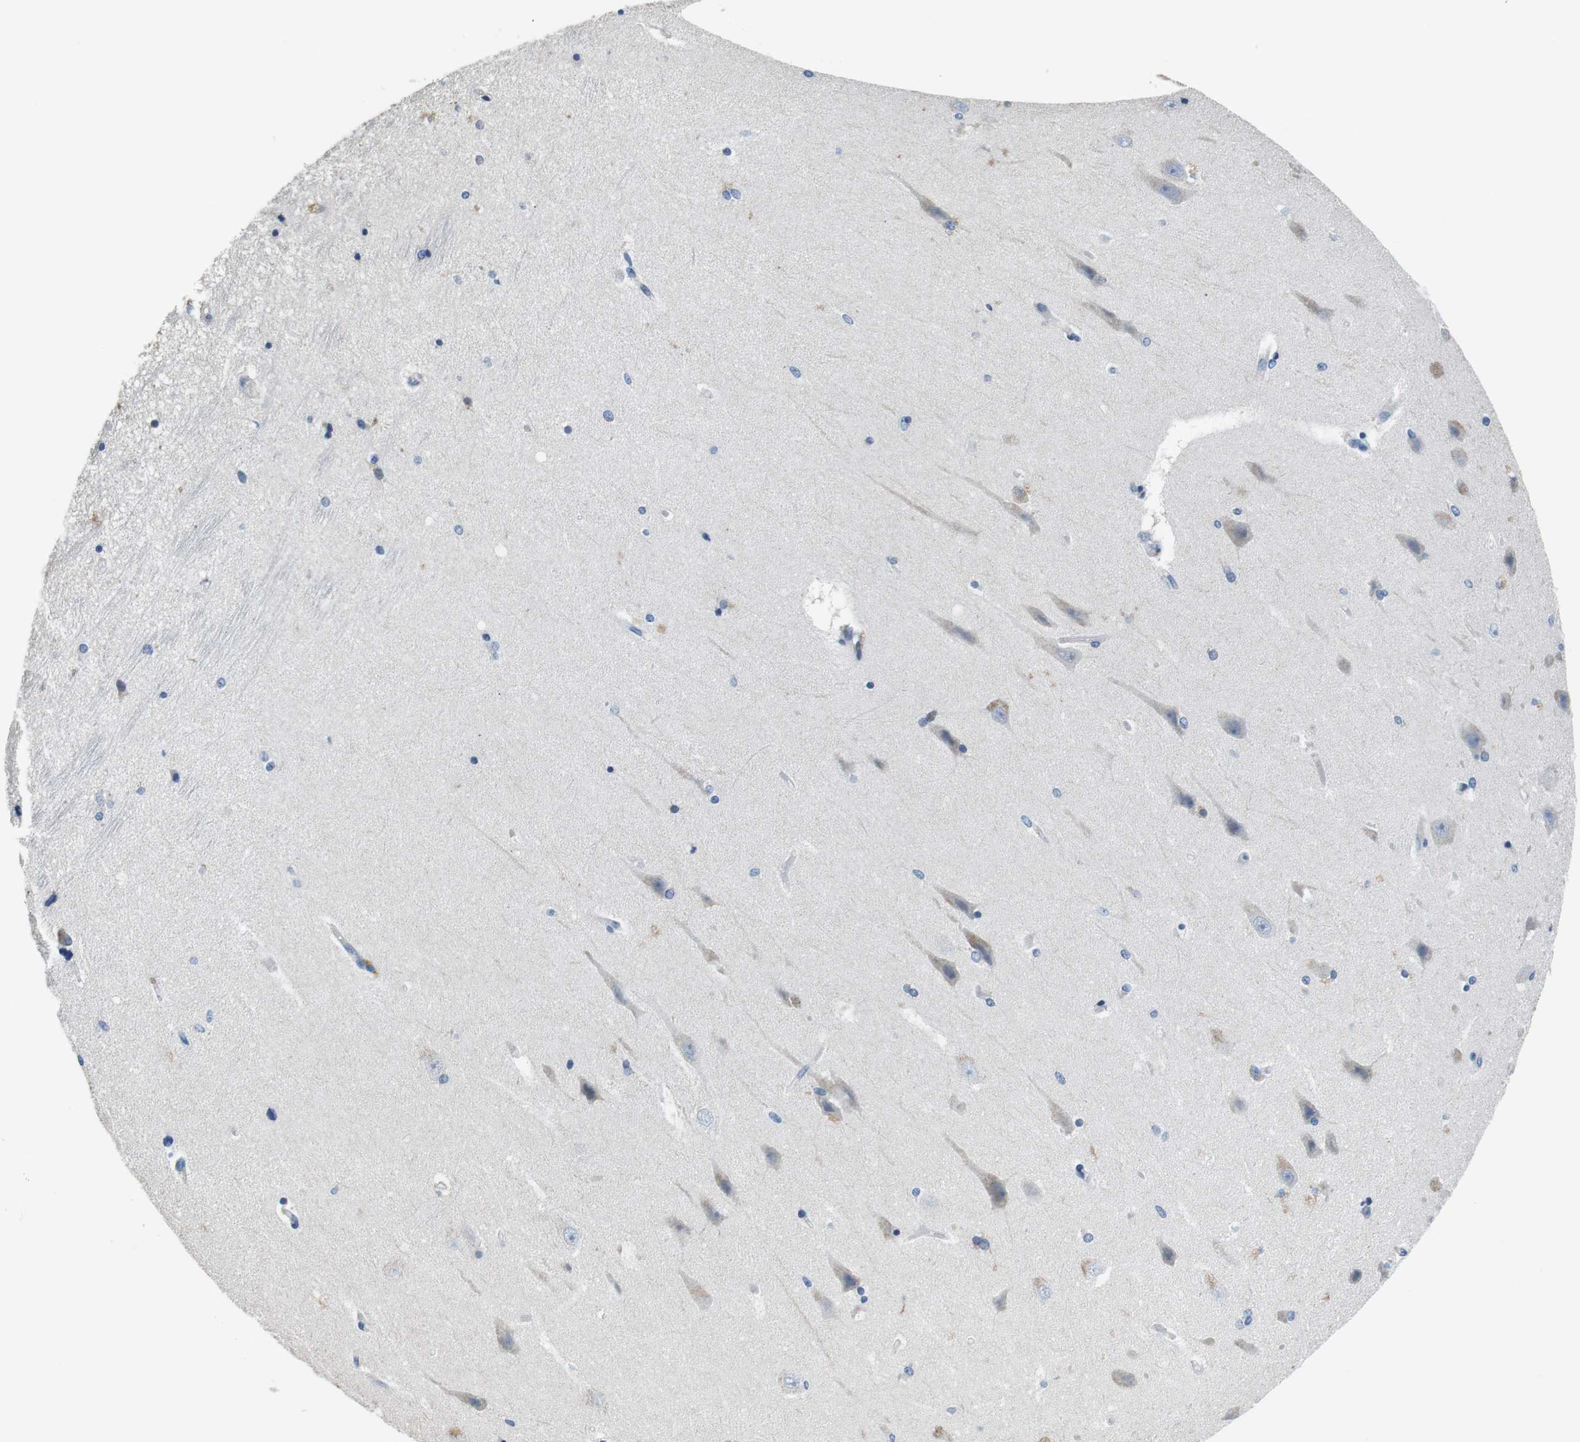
{"staining": {"intensity": "negative", "quantity": "none", "location": "none"}, "tissue": "hippocampus", "cell_type": "Glial cells", "image_type": "normal", "snomed": [{"axis": "morphology", "description": "Normal tissue, NOS"}, {"axis": "topography", "description": "Hippocampus"}], "caption": "Immunohistochemistry (IHC) micrograph of unremarkable hippocampus: human hippocampus stained with DAB displays no significant protein expression in glial cells.", "gene": "CD6", "patient": {"sex": "female", "age": 54}}